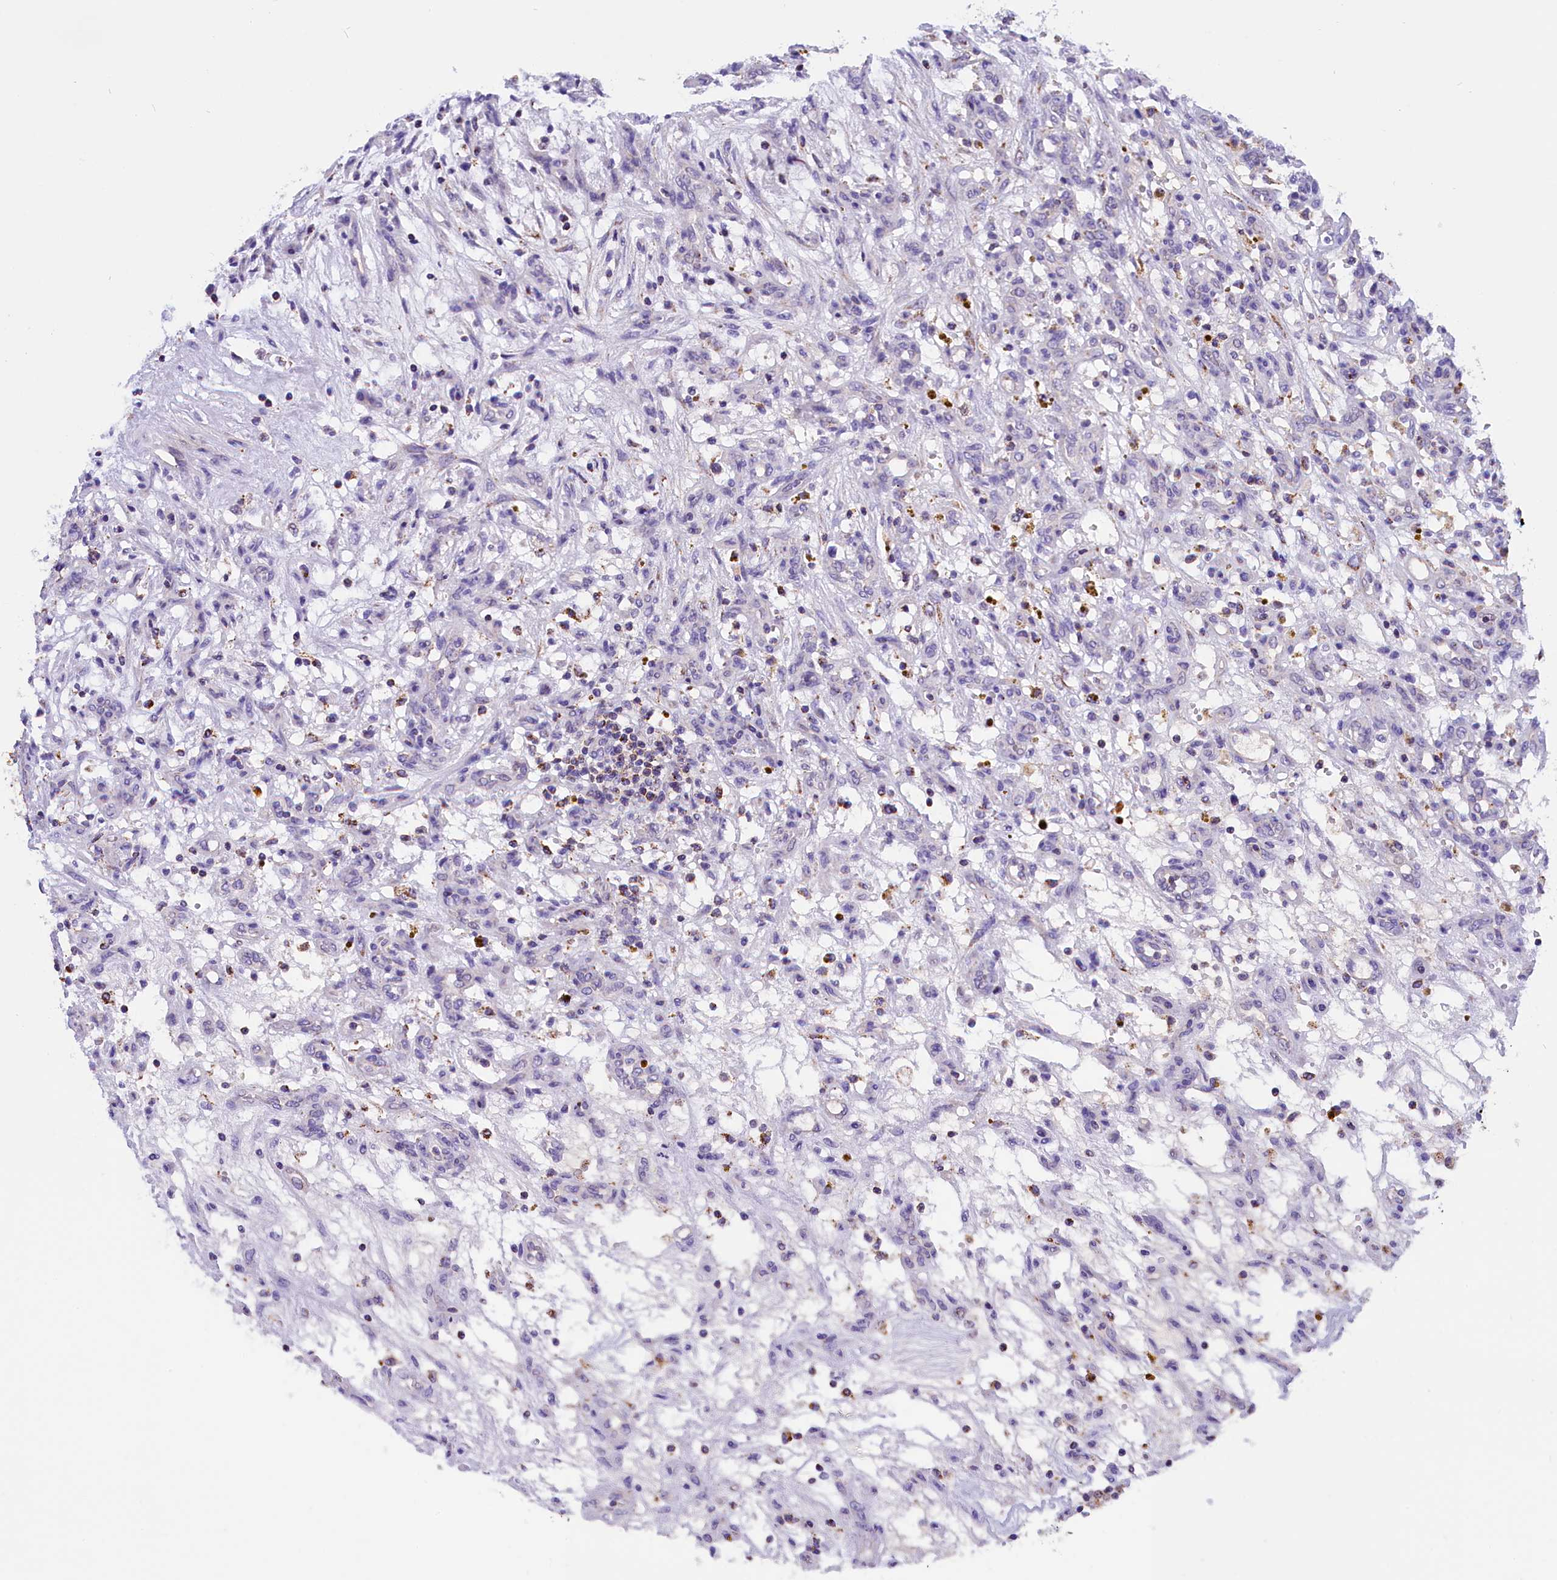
{"staining": {"intensity": "negative", "quantity": "none", "location": "none"}, "tissue": "renal cancer", "cell_type": "Tumor cells", "image_type": "cancer", "snomed": [{"axis": "morphology", "description": "Adenocarcinoma, NOS"}, {"axis": "topography", "description": "Kidney"}], "caption": "This is a photomicrograph of IHC staining of adenocarcinoma (renal), which shows no staining in tumor cells.", "gene": "ABAT", "patient": {"sex": "female", "age": 57}}